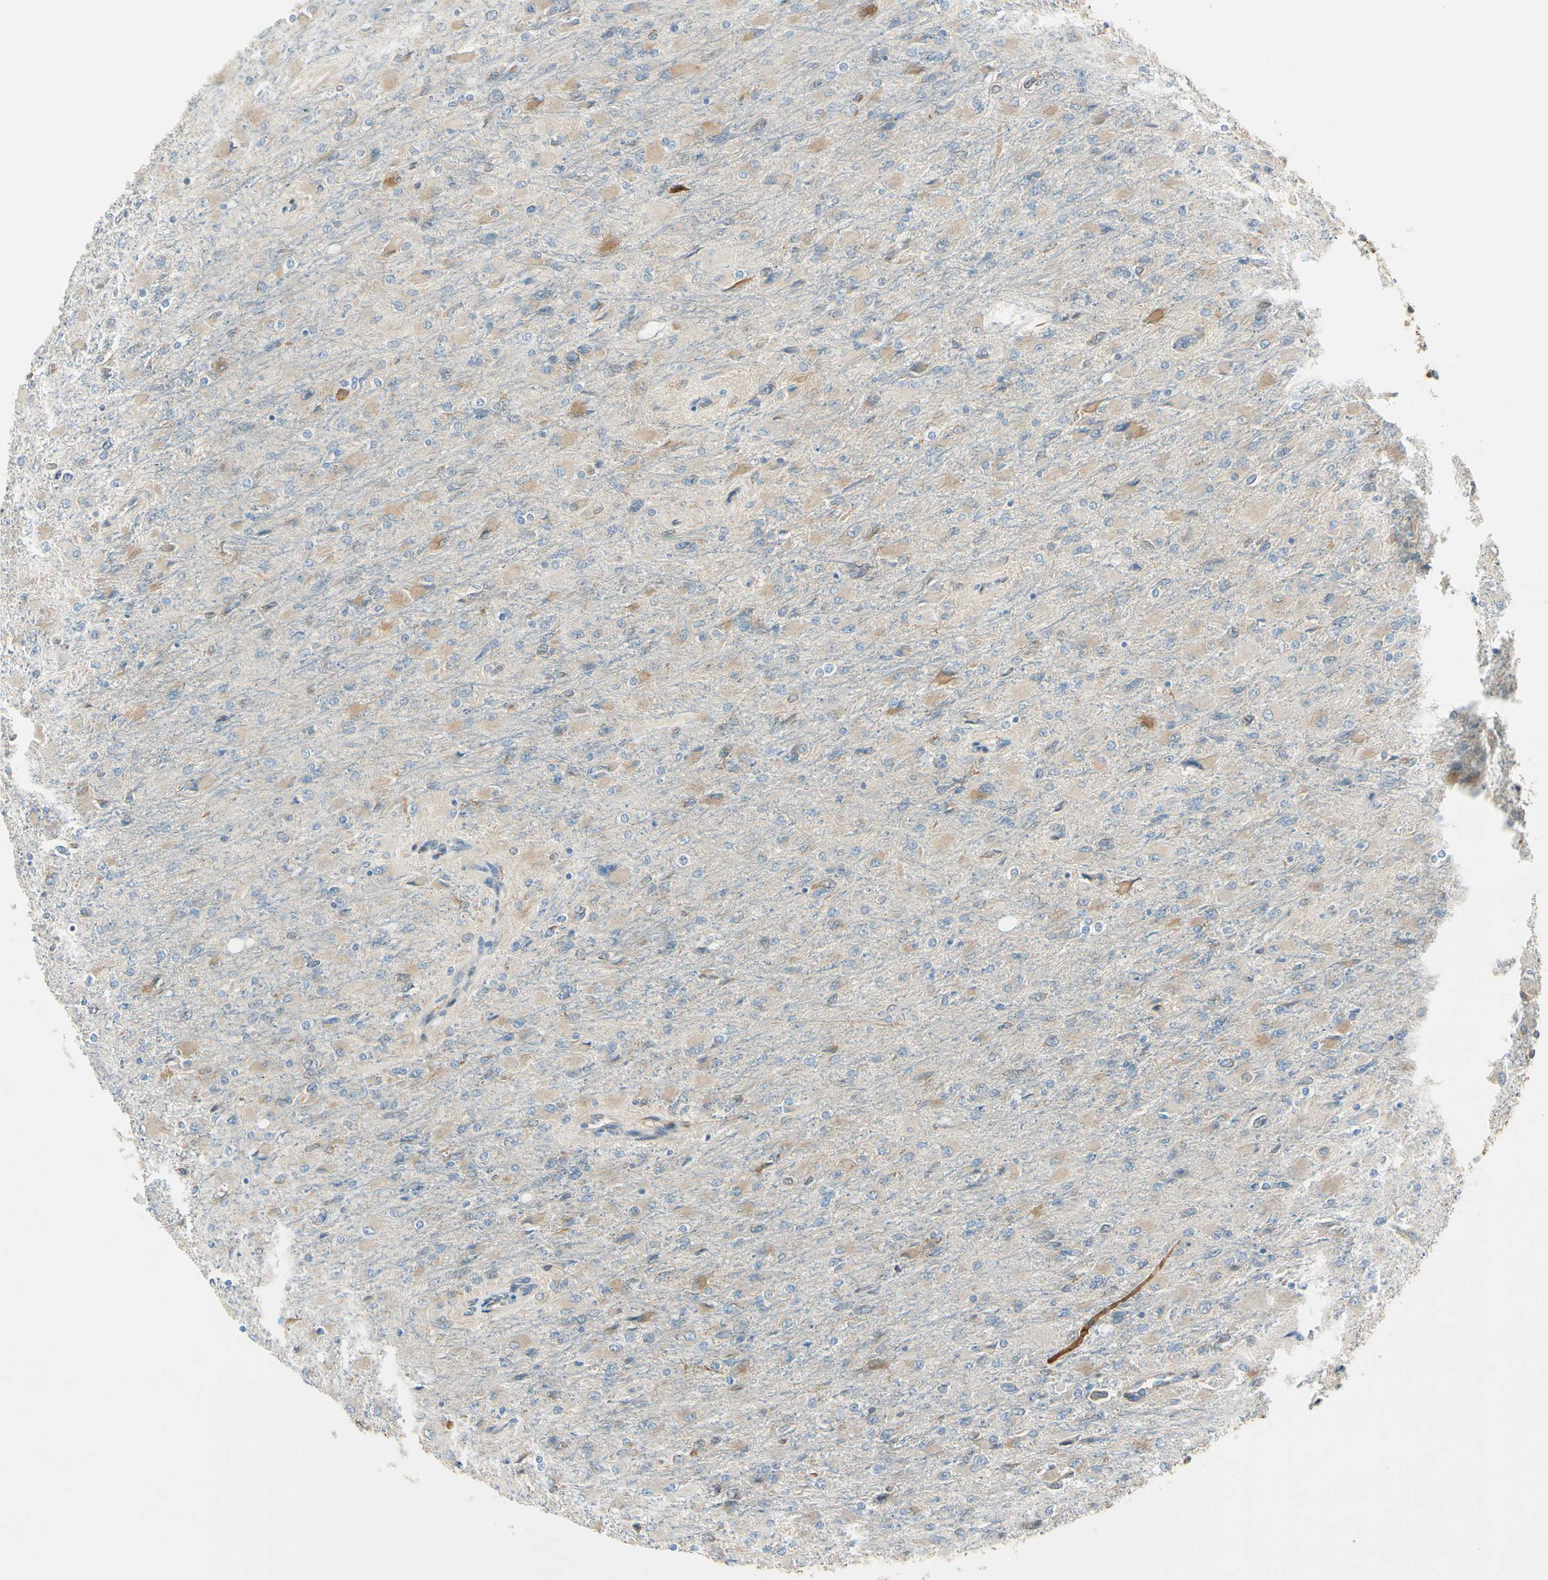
{"staining": {"intensity": "weak", "quantity": "25%-75%", "location": "cytoplasmic/membranous"}, "tissue": "glioma", "cell_type": "Tumor cells", "image_type": "cancer", "snomed": [{"axis": "morphology", "description": "Glioma, malignant, High grade"}, {"axis": "topography", "description": "Cerebral cortex"}], "caption": "Malignant glioma (high-grade) stained for a protein (brown) reveals weak cytoplasmic/membranous positive positivity in about 25%-75% of tumor cells.", "gene": "FKBP7", "patient": {"sex": "female", "age": 36}}